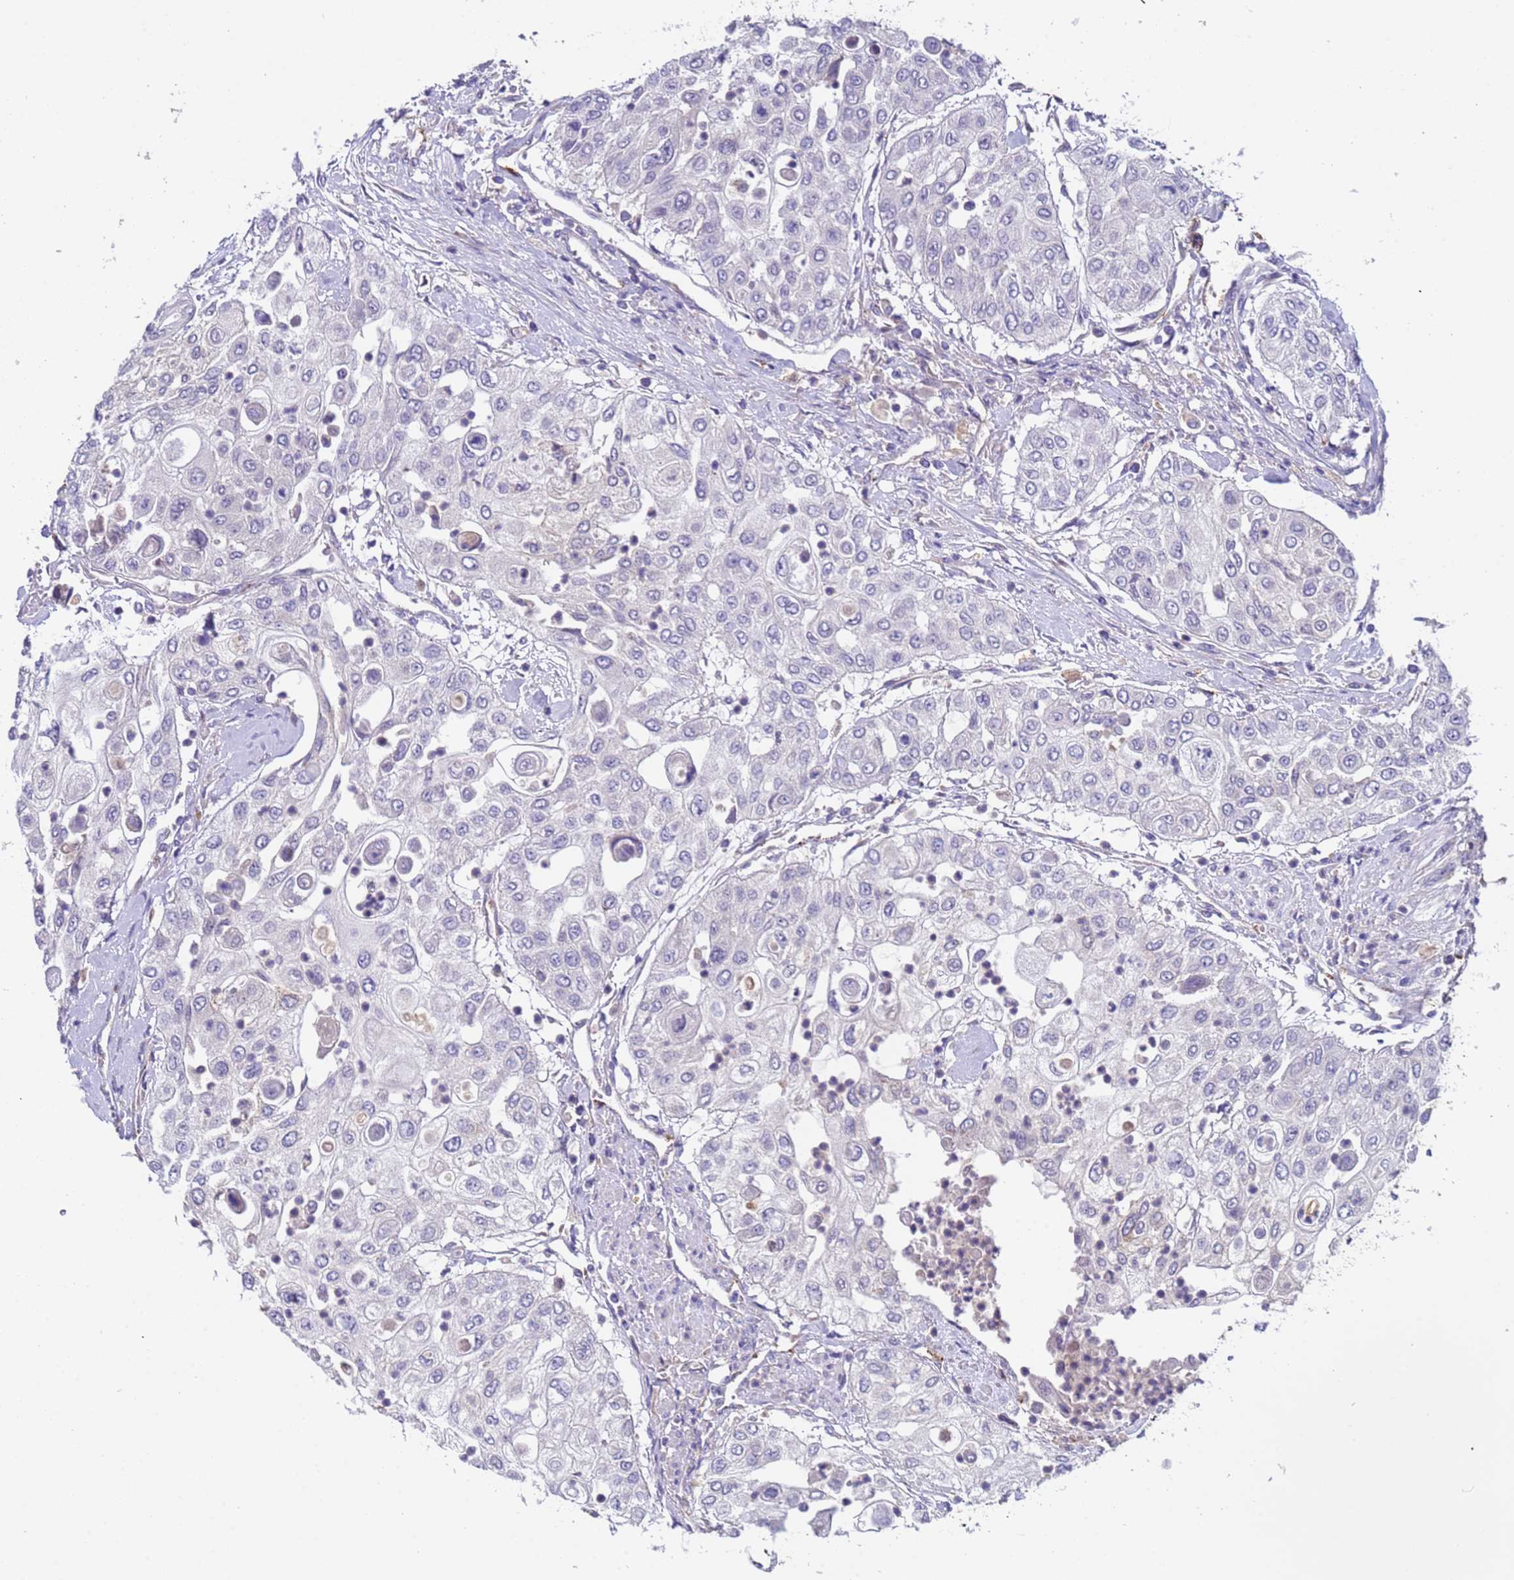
{"staining": {"intensity": "negative", "quantity": "none", "location": "none"}, "tissue": "urothelial cancer", "cell_type": "Tumor cells", "image_type": "cancer", "snomed": [{"axis": "morphology", "description": "Urothelial carcinoma, High grade"}, {"axis": "topography", "description": "Urinary bladder"}], "caption": "An immunohistochemistry (IHC) image of high-grade urothelial carcinoma is shown. There is no staining in tumor cells of high-grade urothelial carcinoma. Brightfield microscopy of immunohistochemistry (IHC) stained with DAB (brown) and hematoxylin (blue), captured at high magnification.", "gene": "ZNF248", "patient": {"sex": "female", "age": 79}}